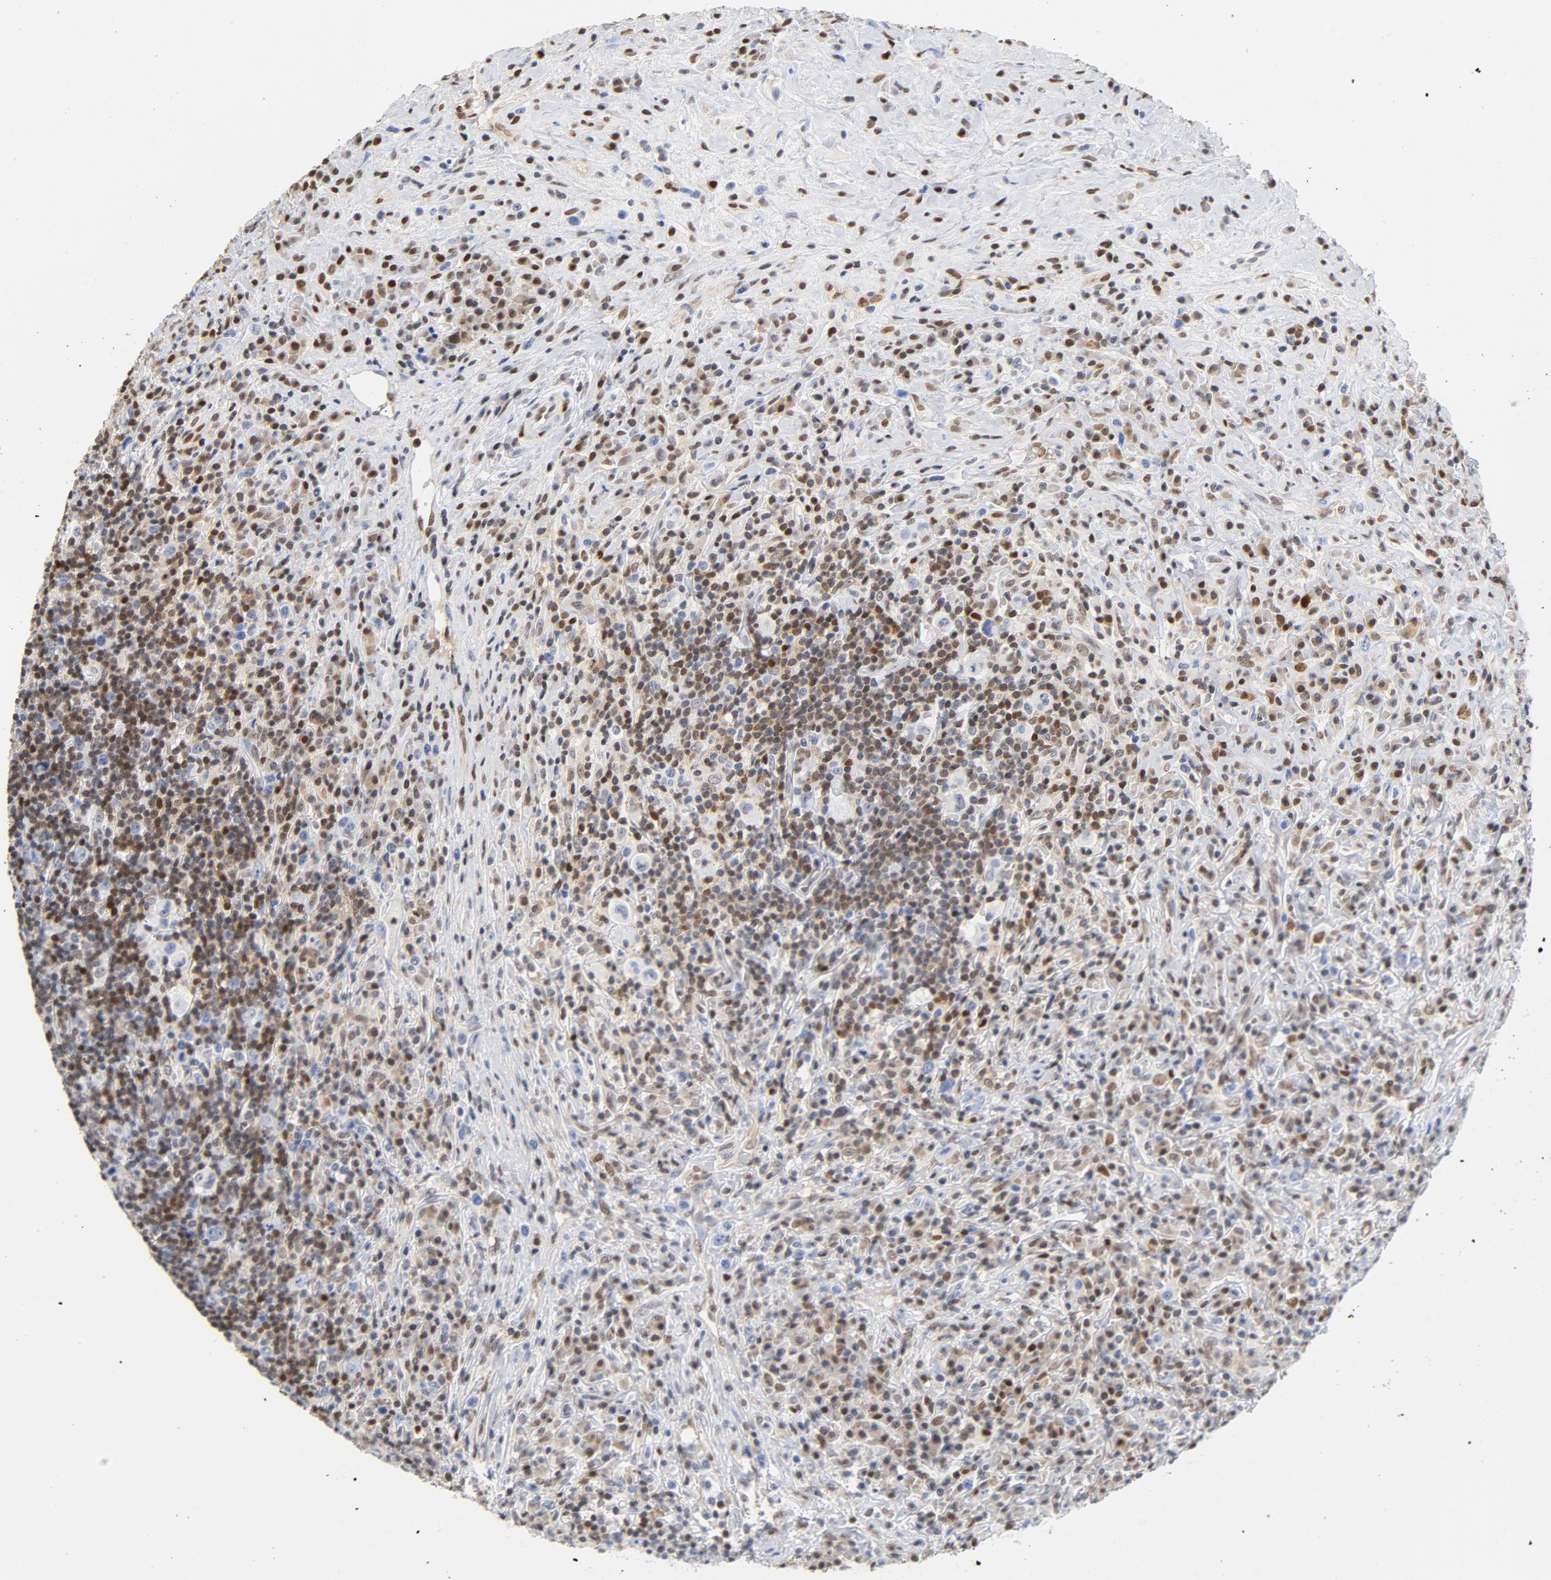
{"staining": {"intensity": "negative", "quantity": "none", "location": "none"}, "tissue": "lymphoma", "cell_type": "Tumor cells", "image_type": "cancer", "snomed": [{"axis": "morphology", "description": "Hodgkin's disease, NOS"}, {"axis": "topography", "description": "Lymph node"}], "caption": "Immunohistochemistry photomicrograph of lymphoma stained for a protein (brown), which exhibits no staining in tumor cells. Nuclei are stained in blue.", "gene": "CDKN1B", "patient": {"sex": "female", "age": 25}}